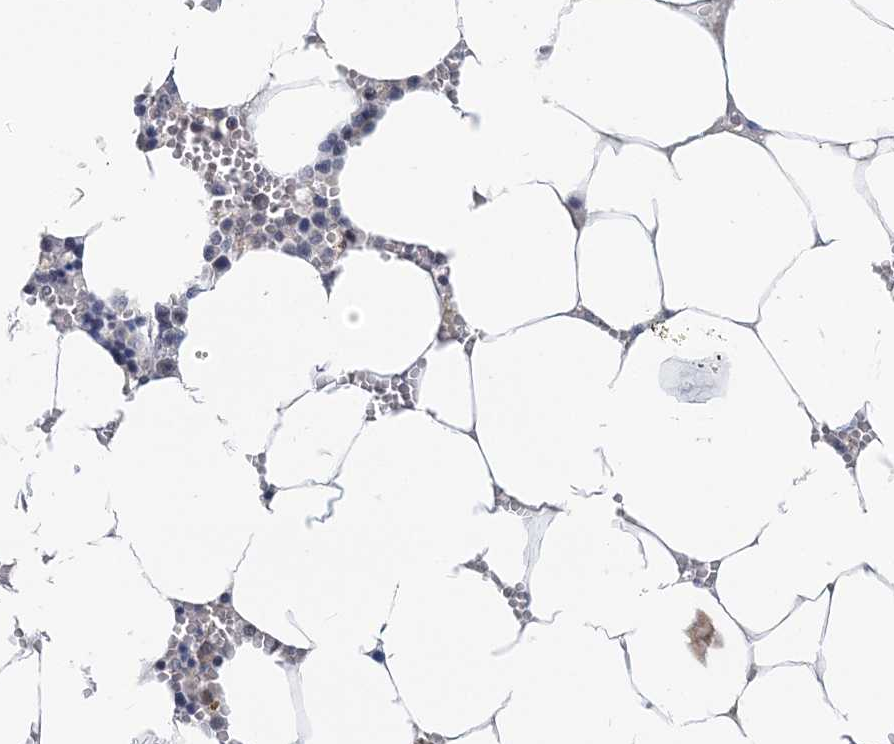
{"staining": {"intensity": "negative", "quantity": "none", "location": "none"}, "tissue": "bone marrow", "cell_type": "Hematopoietic cells", "image_type": "normal", "snomed": [{"axis": "morphology", "description": "Normal tissue, NOS"}, {"axis": "topography", "description": "Bone marrow"}], "caption": "Immunohistochemical staining of unremarkable human bone marrow reveals no significant positivity in hematopoietic cells. (DAB IHC with hematoxylin counter stain).", "gene": "HYCC2", "patient": {"sex": "male", "age": 70}}